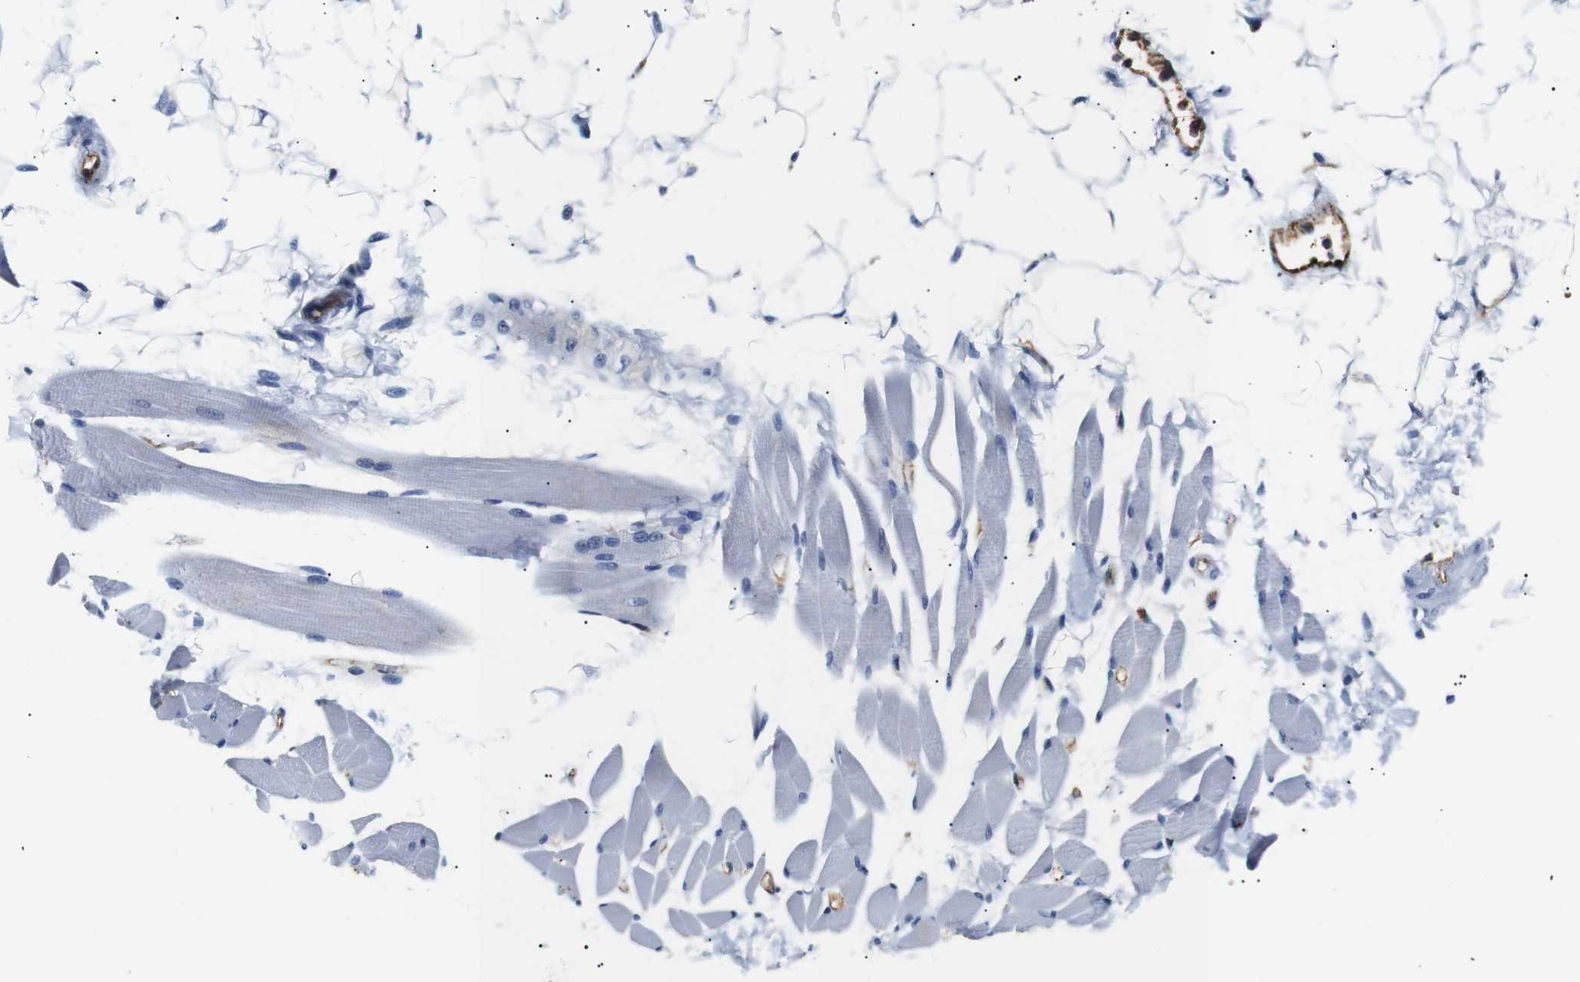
{"staining": {"intensity": "negative", "quantity": "none", "location": "none"}, "tissue": "skeletal muscle", "cell_type": "Myocytes", "image_type": "normal", "snomed": [{"axis": "morphology", "description": "Normal tissue, NOS"}, {"axis": "topography", "description": "Skeletal muscle"}, {"axis": "topography", "description": "Oral tissue"}, {"axis": "topography", "description": "Peripheral nerve tissue"}], "caption": "Immunohistochemistry (IHC) image of unremarkable skeletal muscle: skeletal muscle stained with DAB displays no significant protein positivity in myocytes.", "gene": "MUC4", "patient": {"sex": "female", "age": 84}}